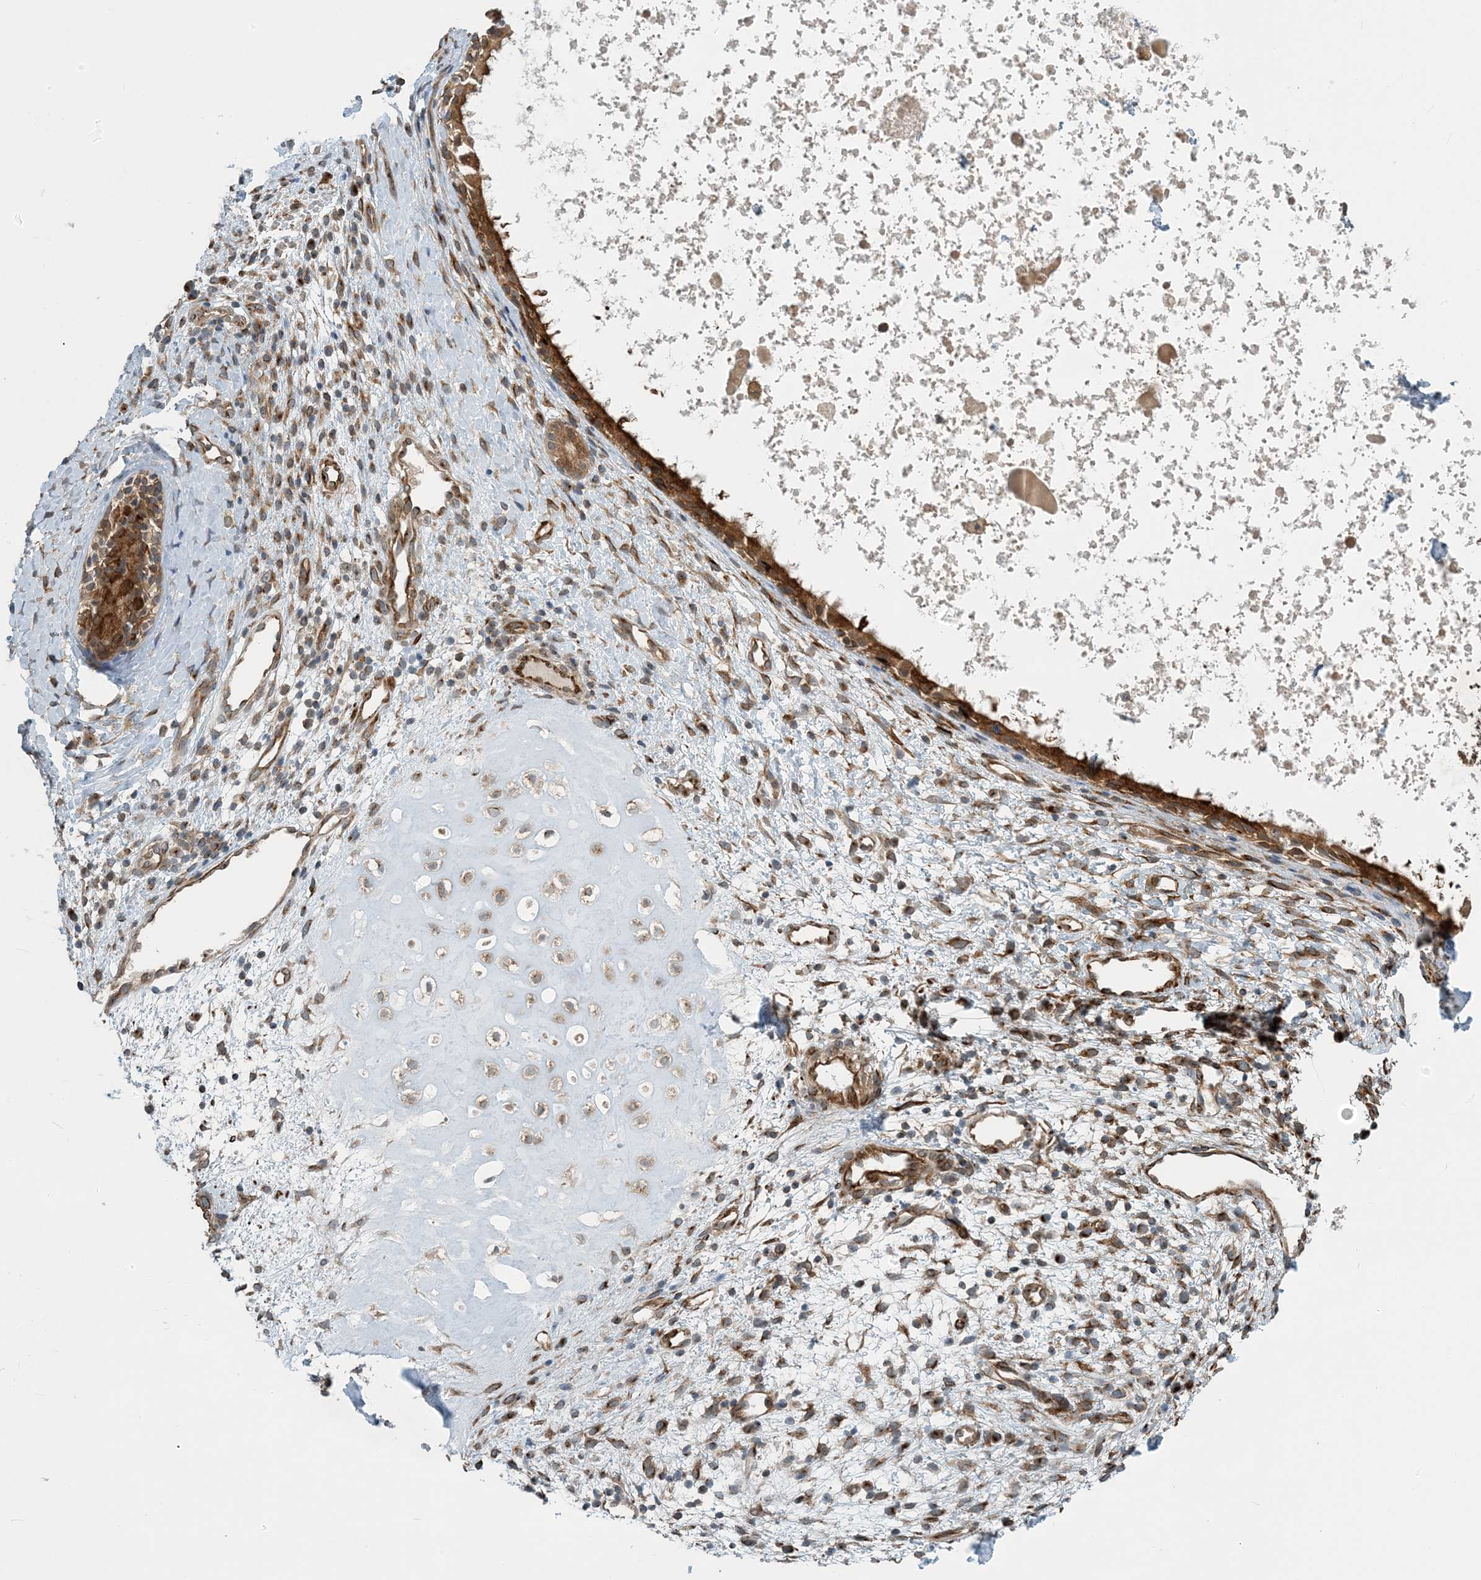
{"staining": {"intensity": "strong", "quantity": ">75%", "location": "cytoplasmic/membranous"}, "tissue": "nasopharynx", "cell_type": "Respiratory epithelial cells", "image_type": "normal", "snomed": [{"axis": "morphology", "description": "Normal tissue, NOS"}, {"axis": "topography", "description": "Nasopharynx"}], "caption": "Protein staining of benign nasopharynx exhibits strong cytoplasmic/membranous positivity in approximately >75% of respiratory epithelial cells.", "gene": "ZBTB3", "patient": {"sex": "male", "age": 22}}